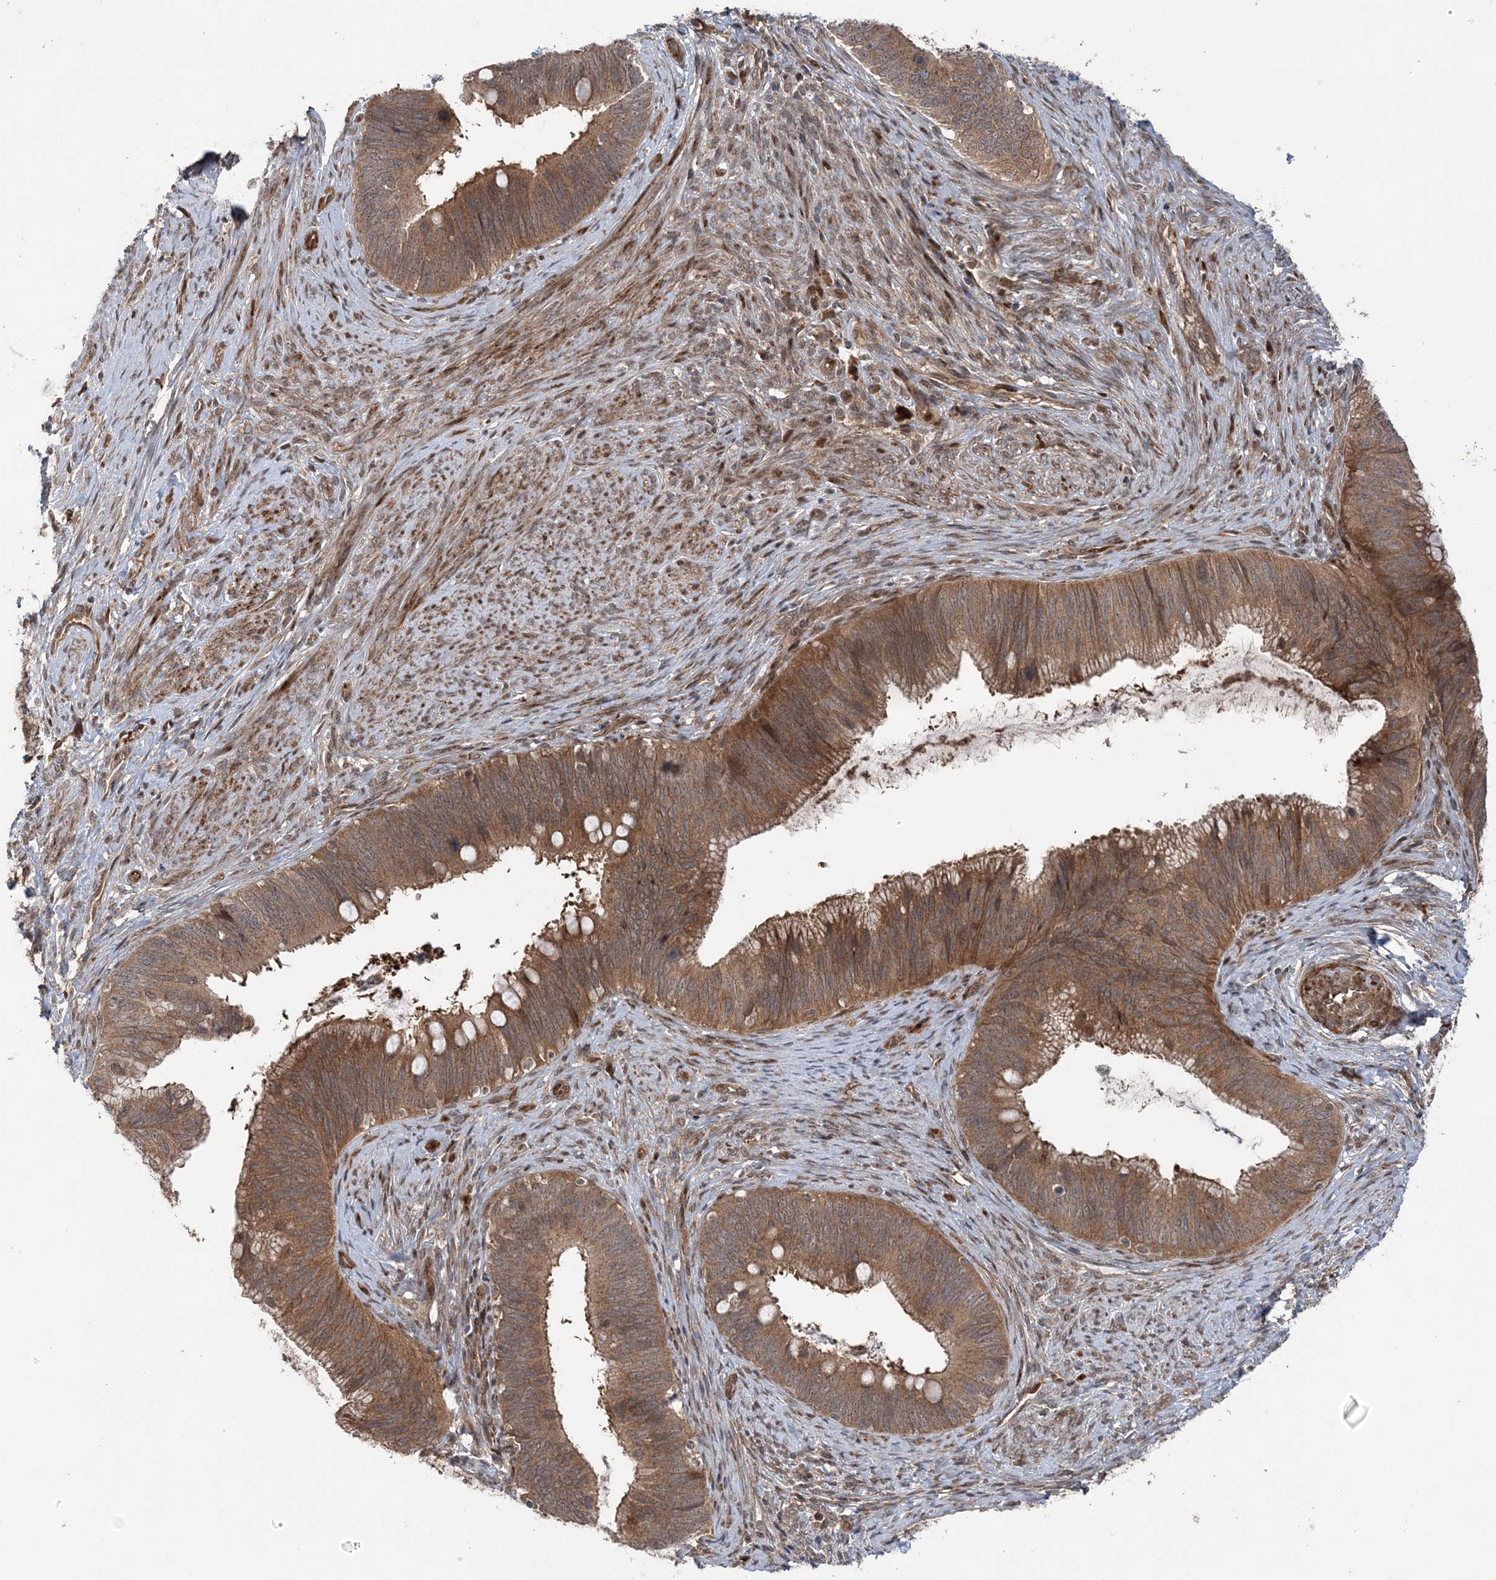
{"staining": {"intensity": "moderate", "quantity": ">75%", "location": "cytoplasmic/membranous"}, "tissue": "cervical cancer", "cell_type": "Tumor cells", "image_type": "cancer", "snomed": [{"axis": "morphology", "description": "Adenocarcinoma, NOS"}, {"axis": "topography", "description": "Cervix"}], "caption": "Protein staining of cervical cancer tissue displays moderate cytoplasmic/membranous staining in approximately >75% of tumor cells. The staining was performed using DAB (3,3'-diaminobenzidine), with brown indicating positive protein expression. Nuclei are stained blue with hematoxylin.", "gene": "UBTD2", "patient": {"sex": "female", "age": 42}}